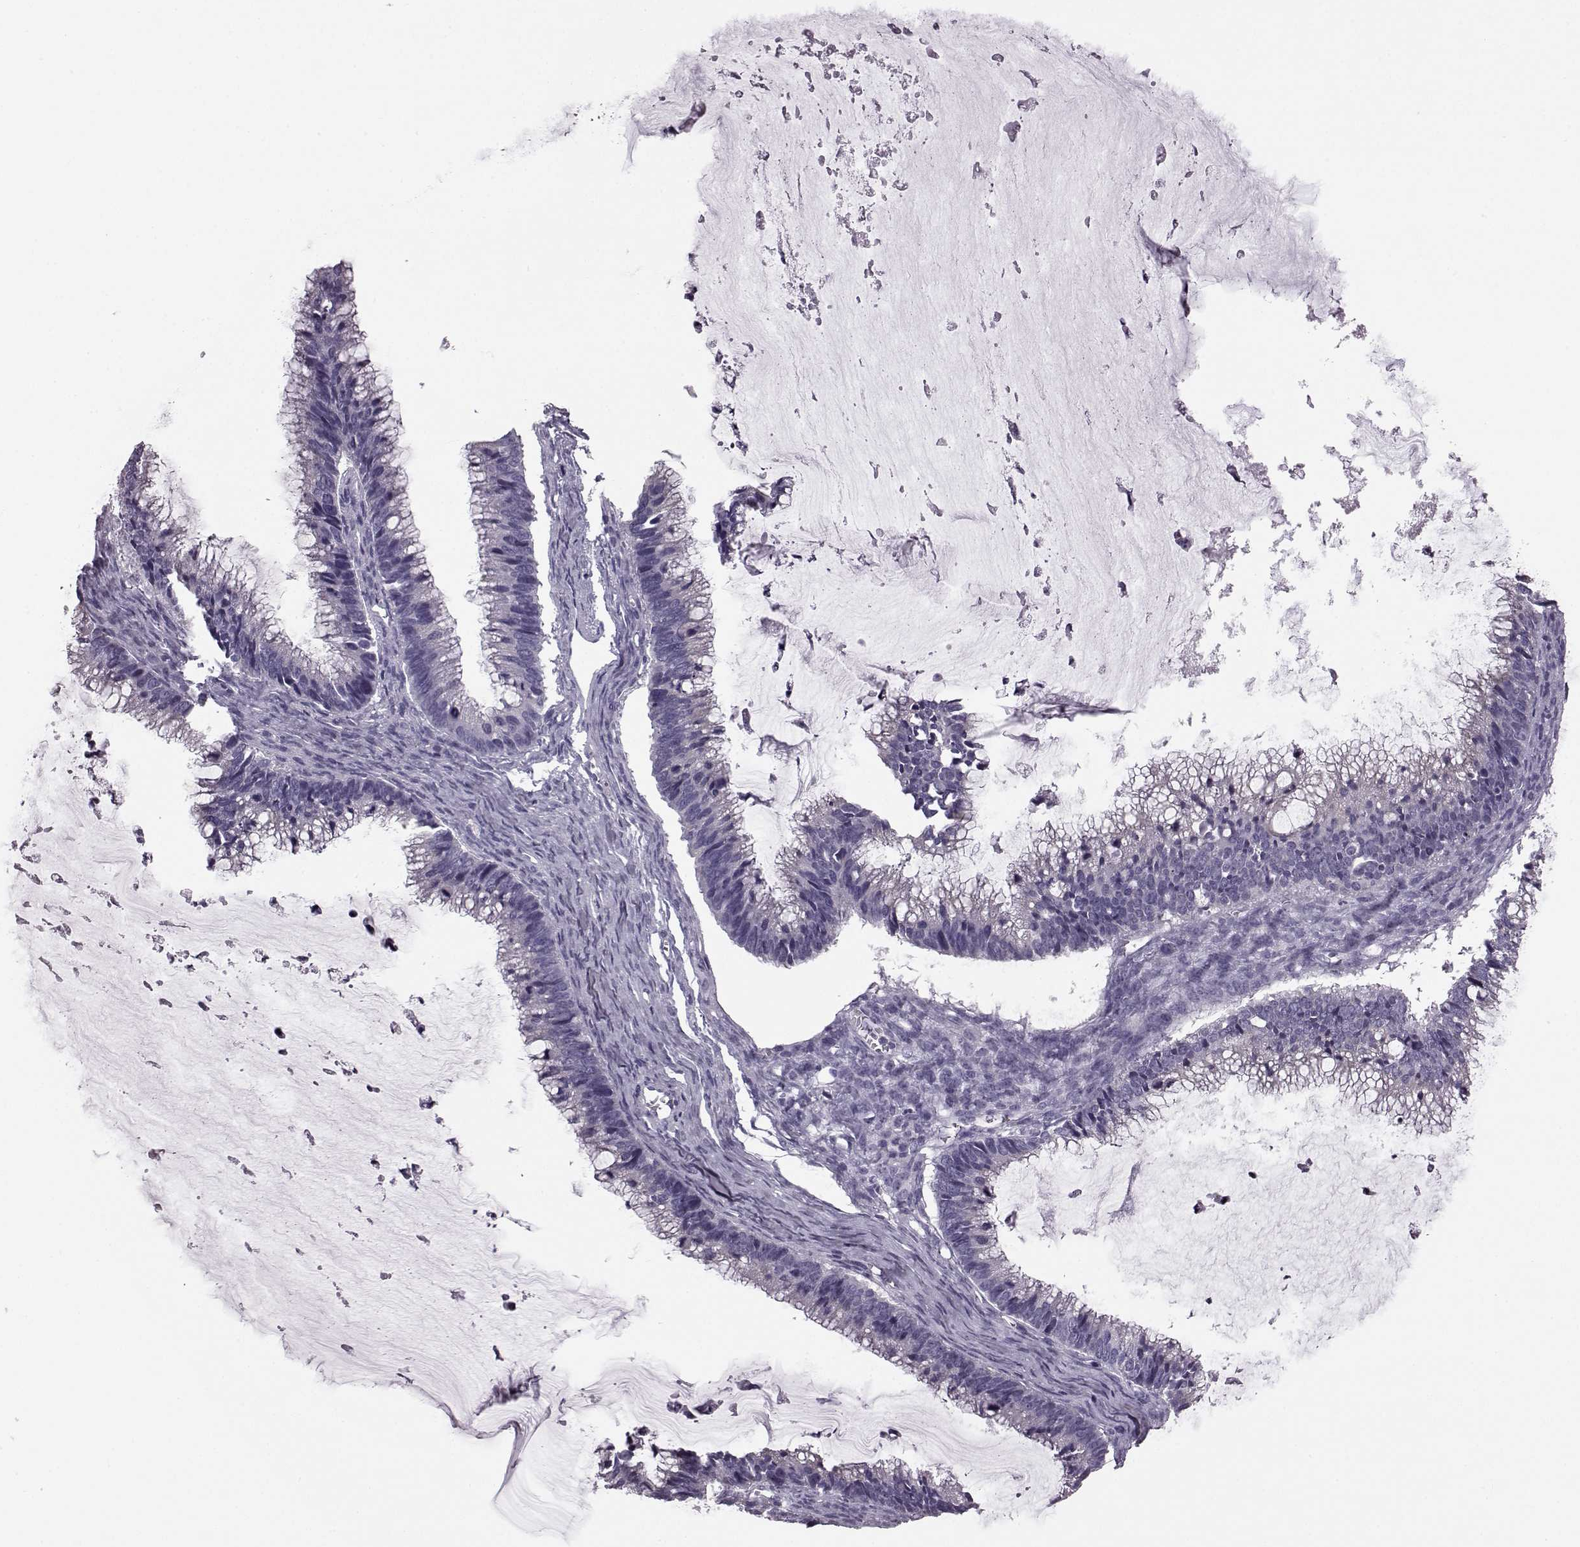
{"staining": {"intensity": "negative", "quantity": "none", "location": "none"}, "tissue": "ovarian cancer", "cell_type": "Tumor cells", "image_type": "cancer", "snomed": [{"axis": "morphology", "description": "Cystadenocarcinoma, mucinous, NOS"}, {"axis": "topography", "description": "Ovary"}], "caption": "Photomicrograph shows no protein expression in tumor cells of ovarian cancer tissue.", "gene": "JSRP1", "patient": {"sex": "female", "age": 38}}